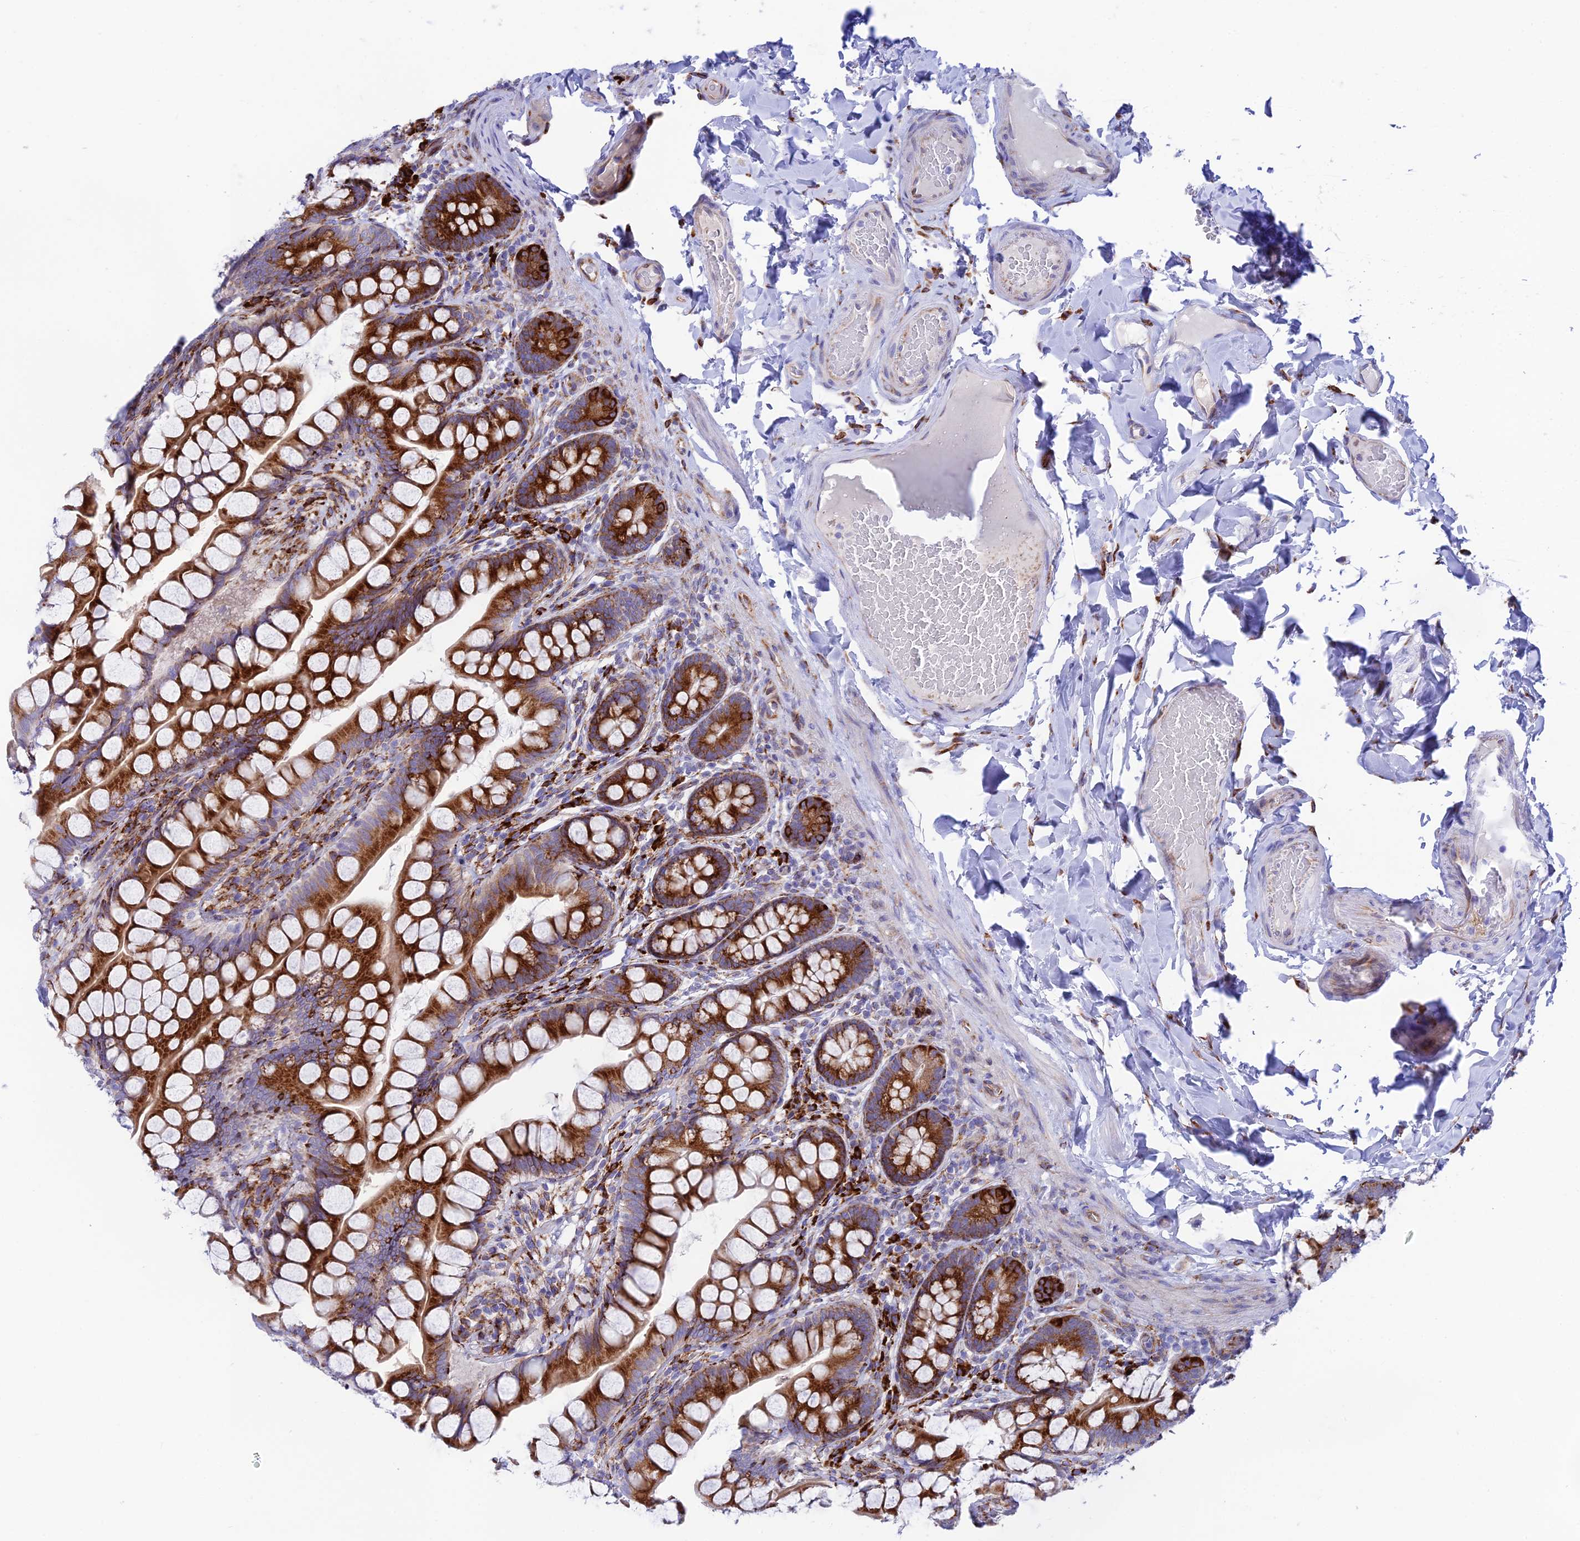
{"staining": {"intensity": "strong", "quantity": ">75%", "location": "cytoplasmic/membranous"}, "tissue": "small intestine", "cell_type": "Glandular cells", "image_type": "normal", "snomed": [{"axis": "morphology", "description": "Normal tissue, NOS"}, {"axis": "topography", "description": "Small intestine"}], "caption": "A high amount of strong cytoplasmic/membranous positivity is appreciated in about >75% of glandular cells in unremarkable small intestine. (DAB IHC, brown staining for protein, blue staining for nuclei).", "gene": "TUBGCP6", "patient": {"sex": "male", "age": 70}}